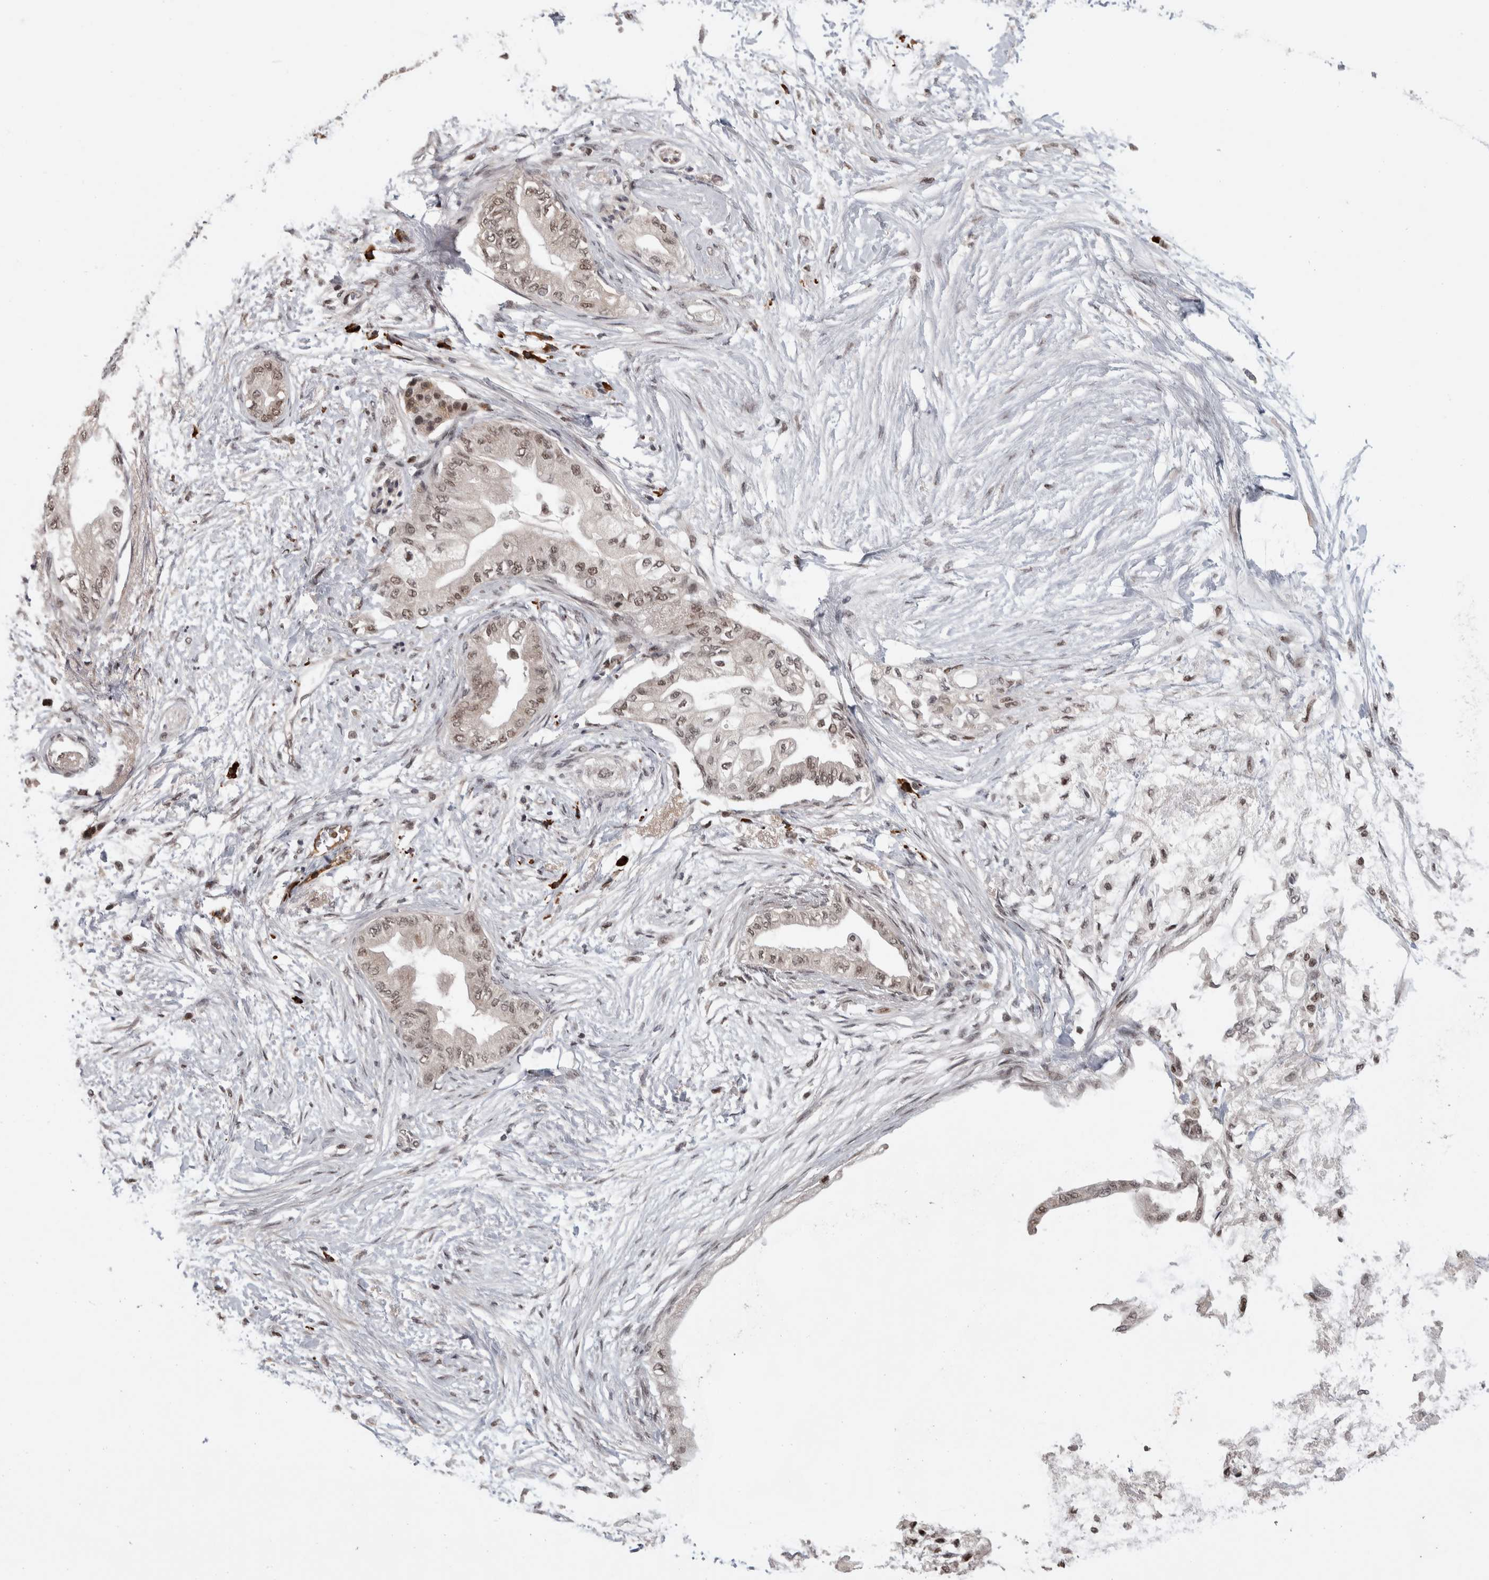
{"staining": {"intensity": "weak", "quantity": ">75%", "location": "nuclear"}, "tissue": "pancreatic cancer", "cell_type": "Tumor cells", "image_type": "cancer", "snomed": [{"axis": "morphology", "description": "Normal tissue, NOS"}, {"axis": "morphology", "description": "Adenocarcinoma, NOS"}, {"axis": "topography", "description": "Pancreas"}, {"axis": "topography", "description": "Duodenum"}], "caption": "Human pancreatic cancer (adenocarcinoma) stained with a brown dye reveals weak nuclear positive positivity in approximately >75% of tumor cells.", "gene": "ZNF592", "patient": {"sex": "female", "age": 60}}